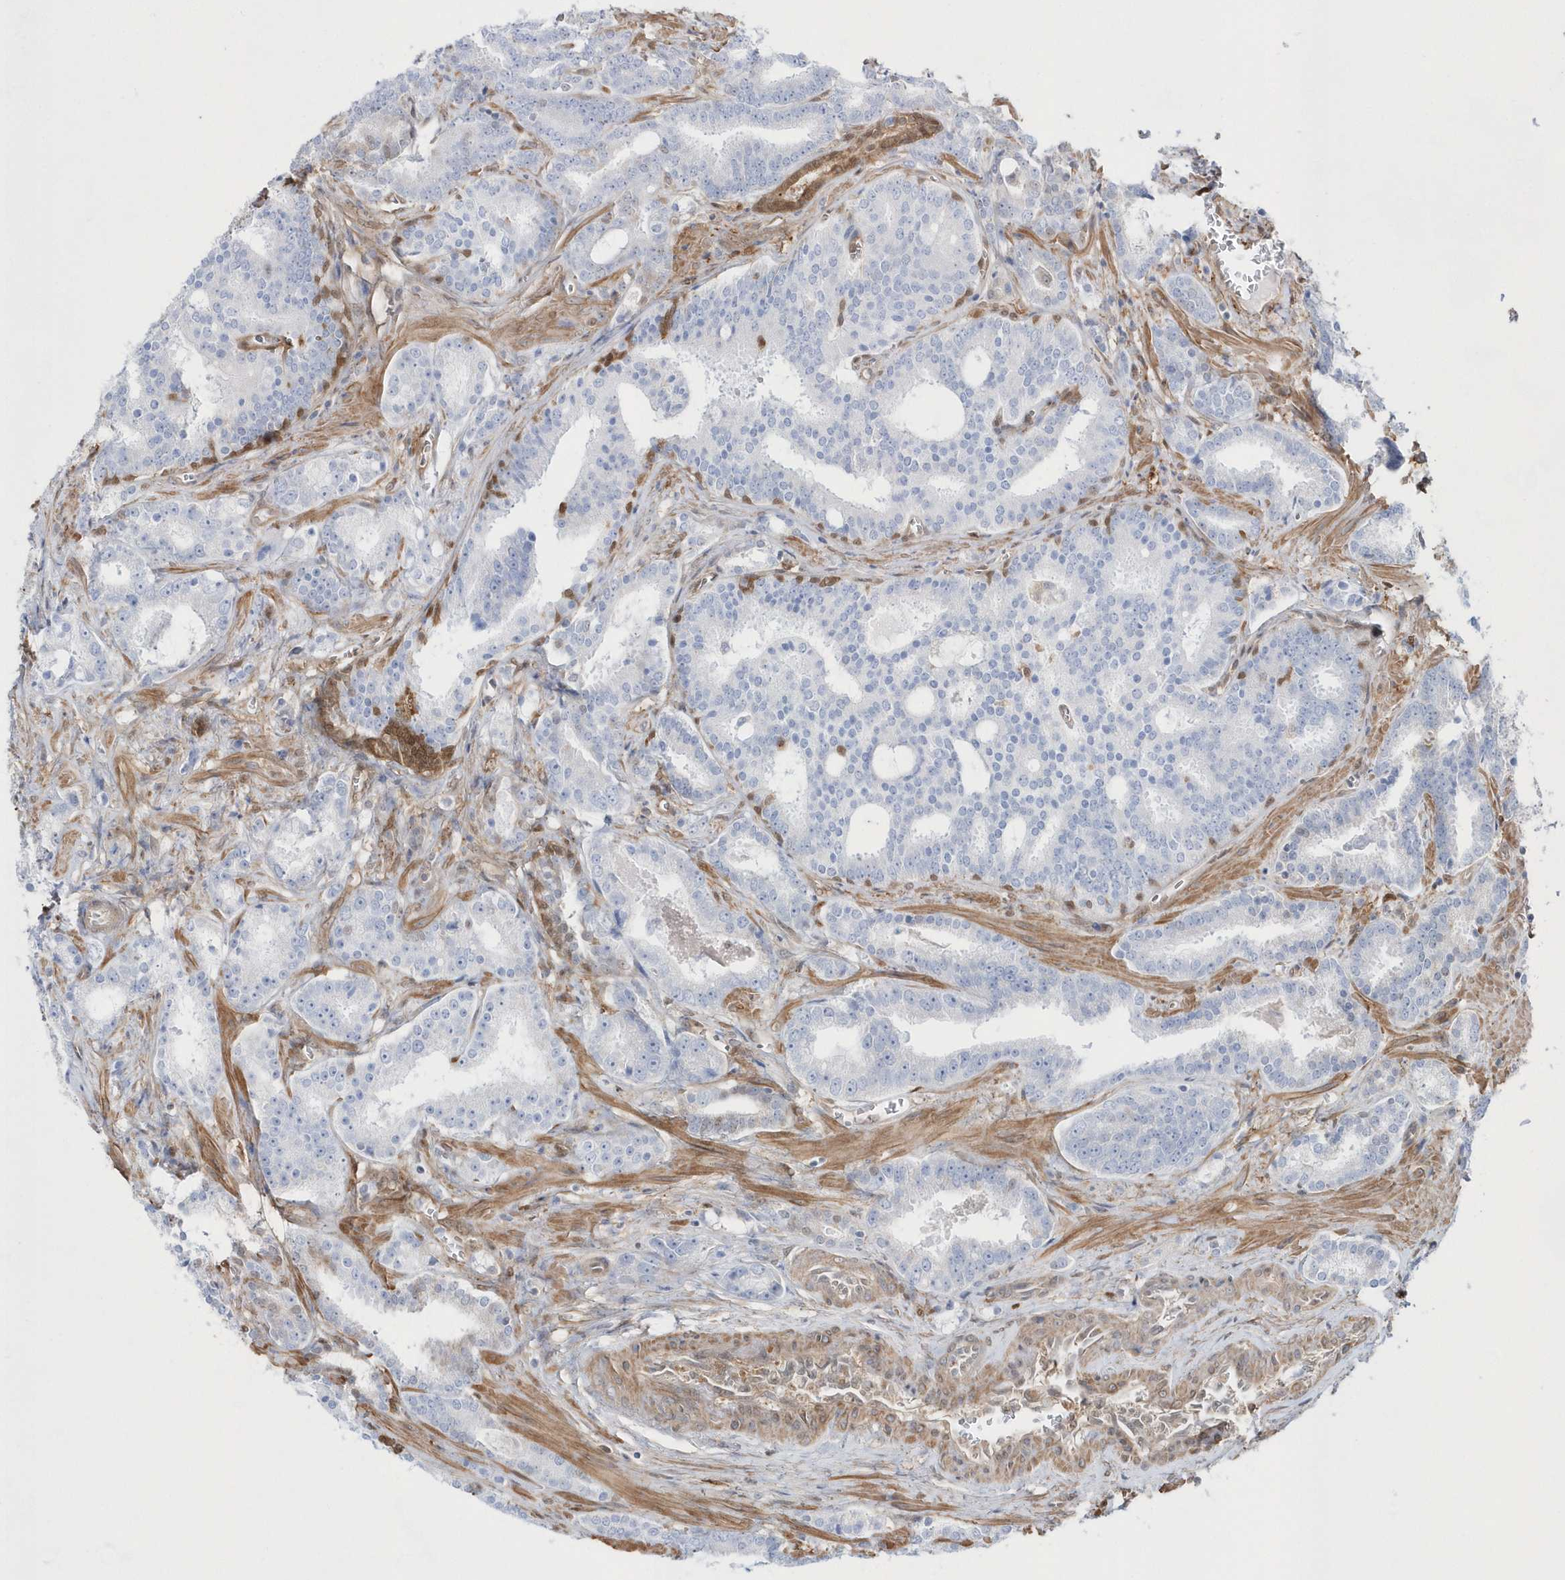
{"staining": {"intensity": "negative", "quantity": "none", "location": "none"}, "tissue": "prostate cancer", "cell_type": "Tumor cells", "image_type": "cancer", "snomed": [{"axis": "morphology", "description": "Adenocarcinoma, High grade"}, {"axis": "topography", "description": "Prostate and seminal vesicle, NOS"}], "caption": "Immunohistochemical staining of prostate cancer displays no significant positivity in tumor cells.", "gene": "BDH2", "patient": {"sex": "male", "age": 67}}